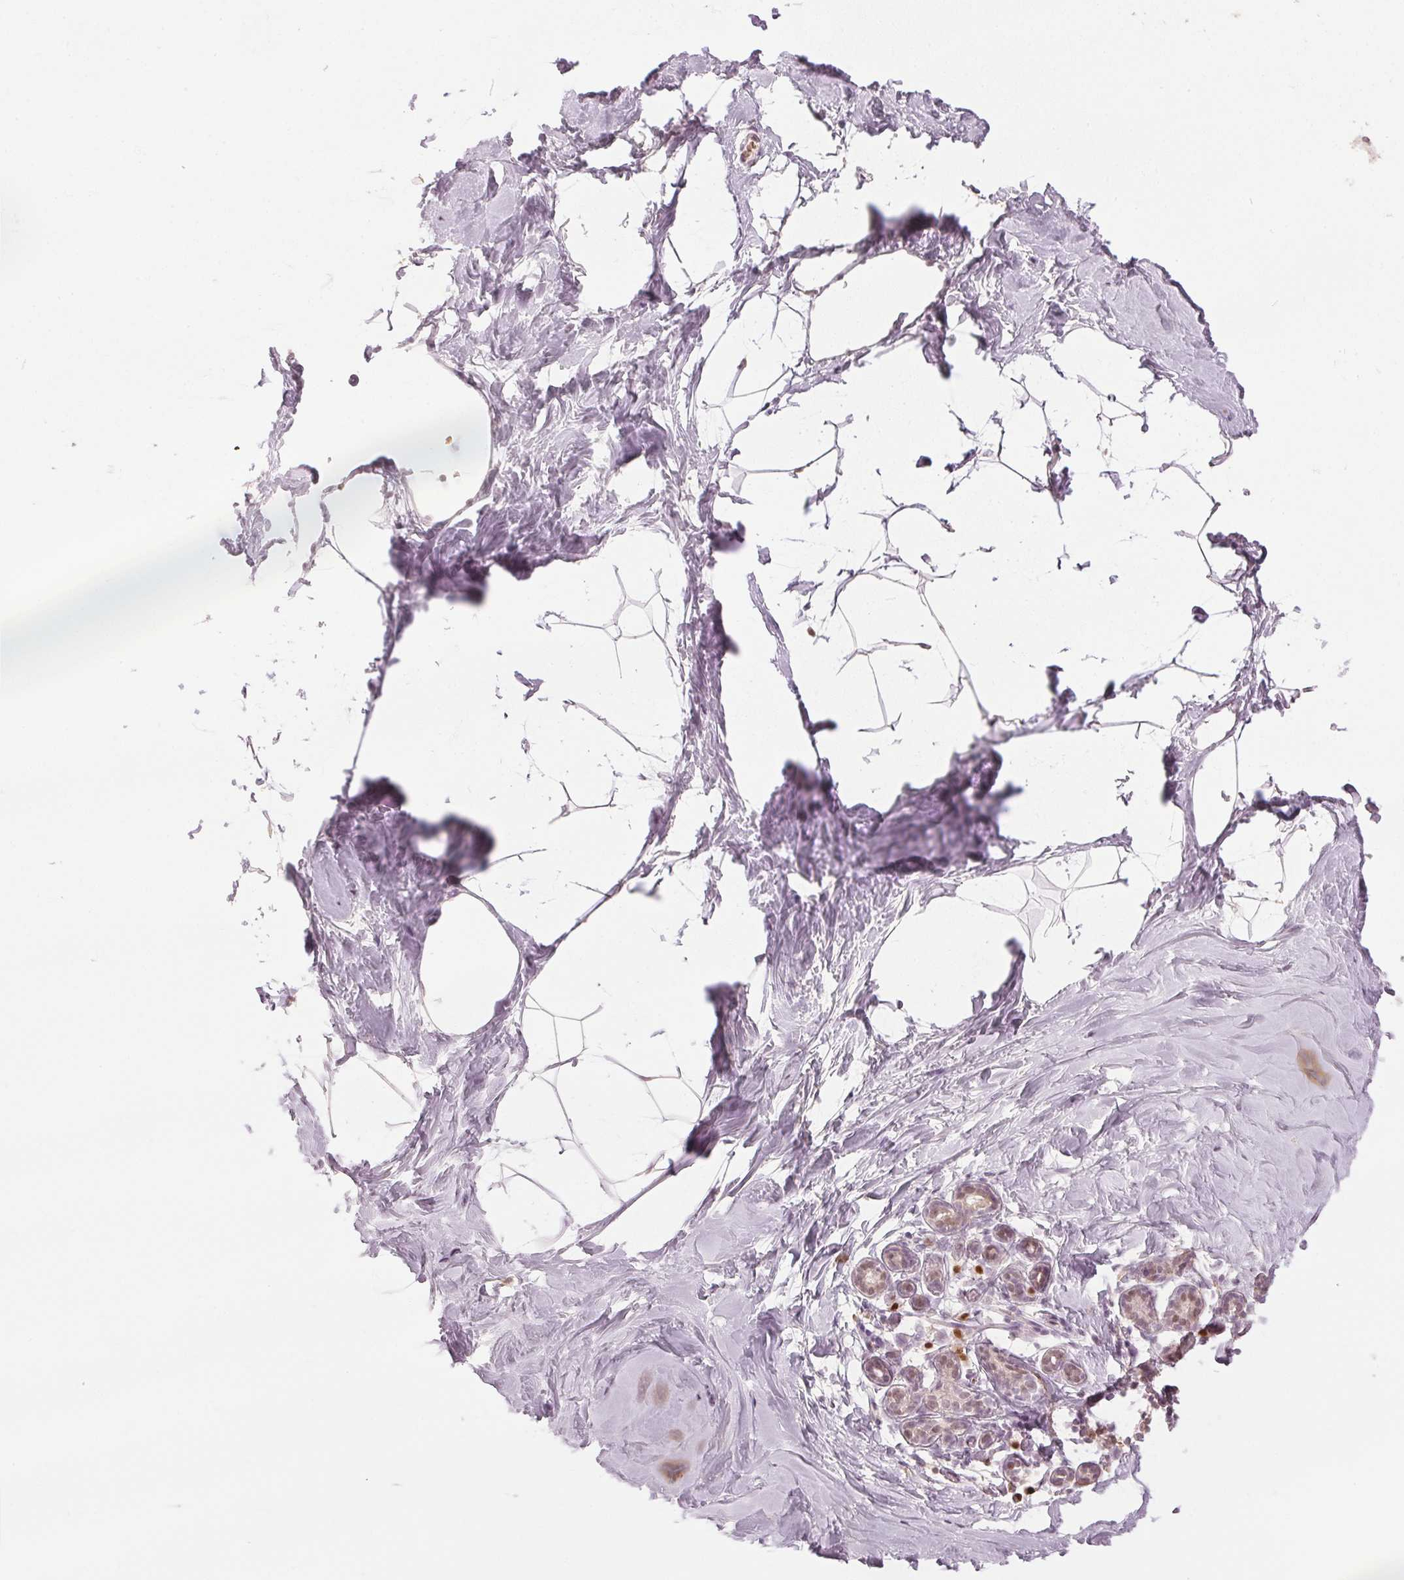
{"staining": {"intensity": "negative", "quantity": "none", "location": "none"}, "tissue": "breast", "cell_type": "Adipocytes", "image_type": "normal", "snomed": [{"axis": "morphology", "description": "Normal tissue, NOS"}, {"axis": "topography", "description": "Breast"}], "caption": "Adipocytes are negative for protein expression in normal human breast. Nuclei are stained in blue.", "gene": "ENSG00000267001", "patient": {"sex": "female", "age": 32}}